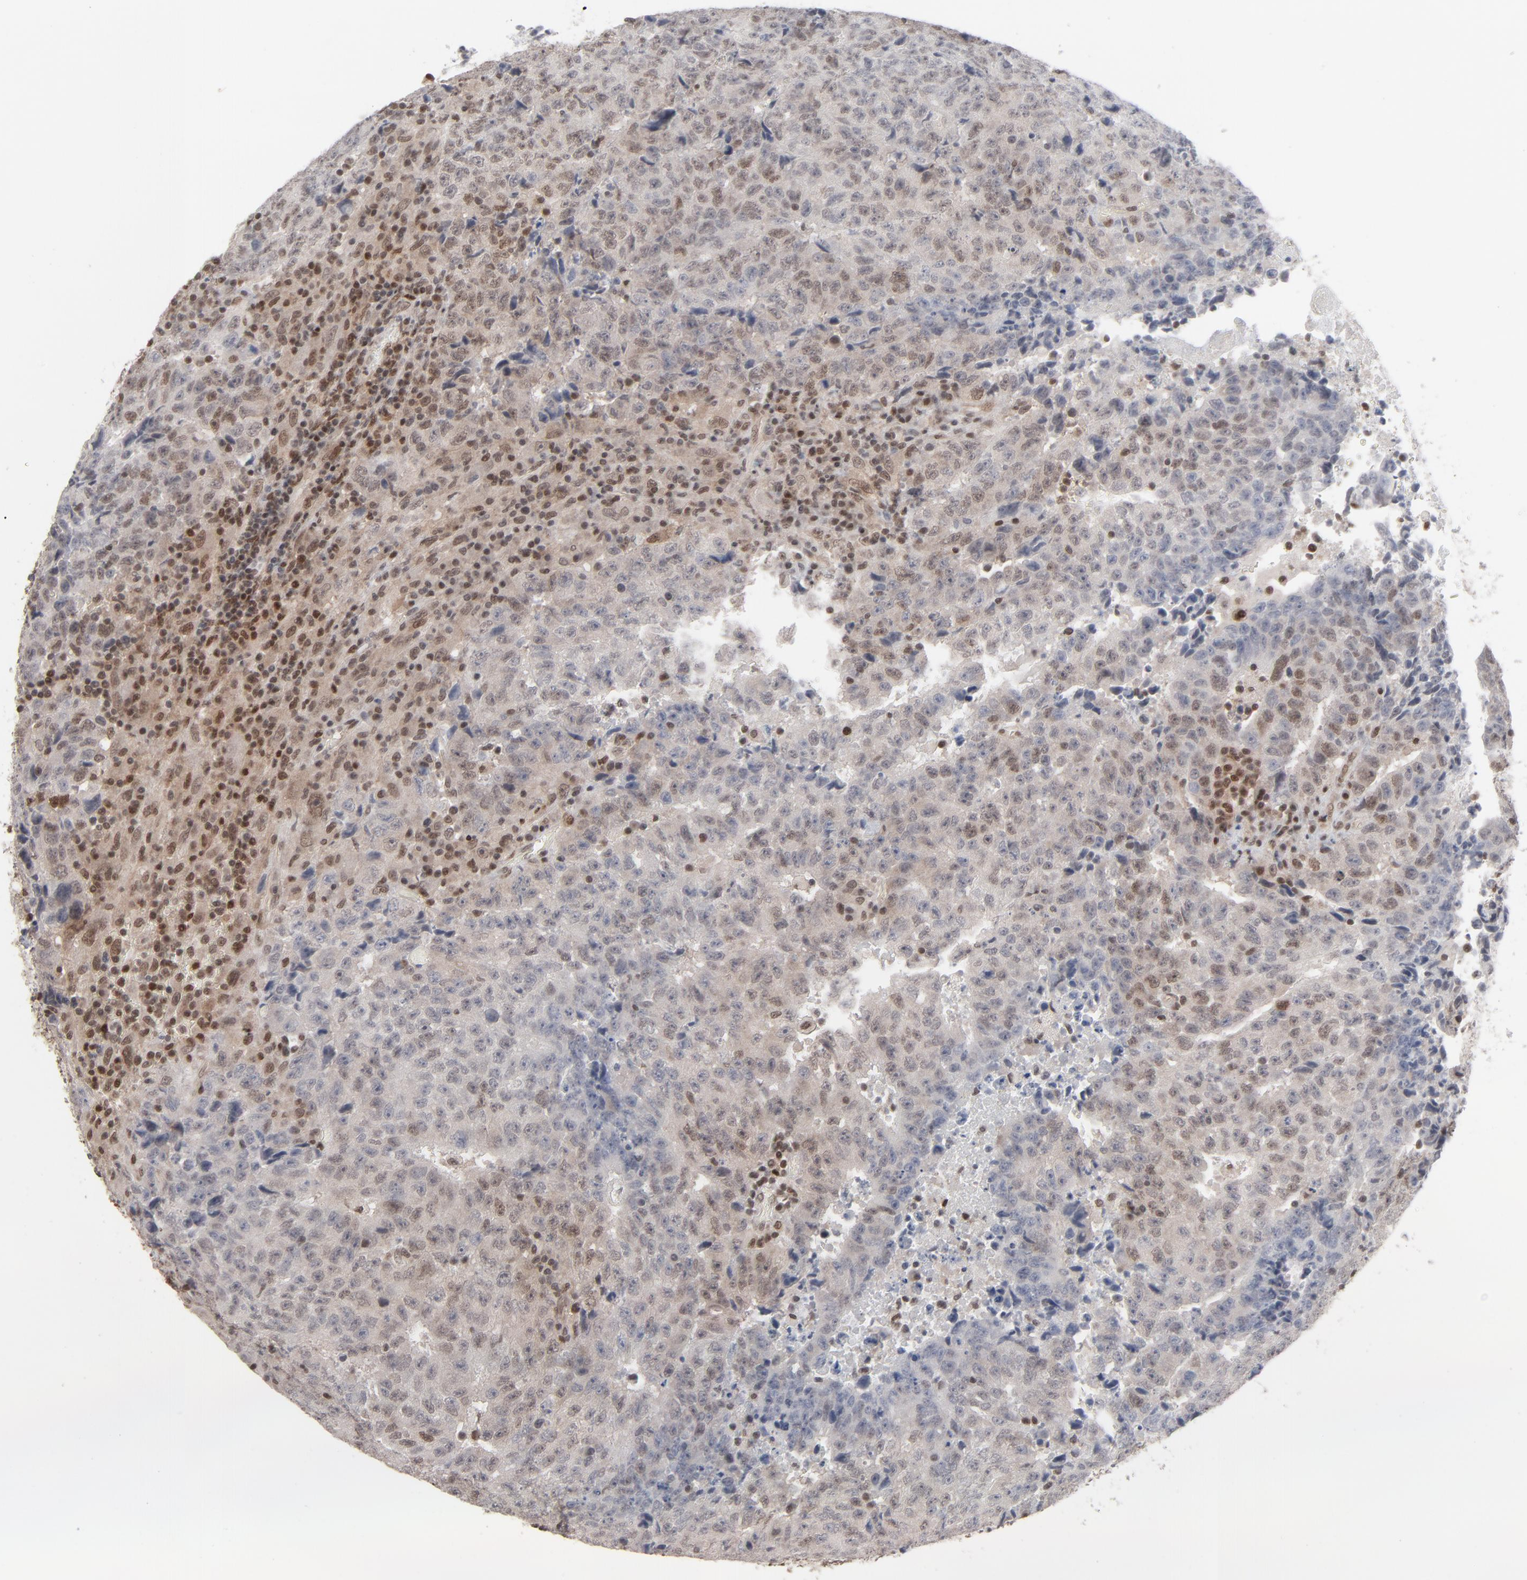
{"staining": {"intensity": "weak", "quantity": "25%-75%", "location": "nuclear"}, "tissue": "testis cancer", "cell_type": "Tumor cells", "image_type": "cancer", "snomed": [{"axis": "morphology", "description": "Necrosis, NOS"}, {"axis": "morphology", "description": "Carcinoma, Embryonal, NOS"}, {"axis": "topography", "description": "Testis"}], "caption": "Embryonal carcinoma (testis) was stained to show a protein in brown. There is low levels of weak nuclear positivity in about 25%-75% of tumor cells.", "gene": "IRF9", "patient": {"sex": "male", "age": 19}}